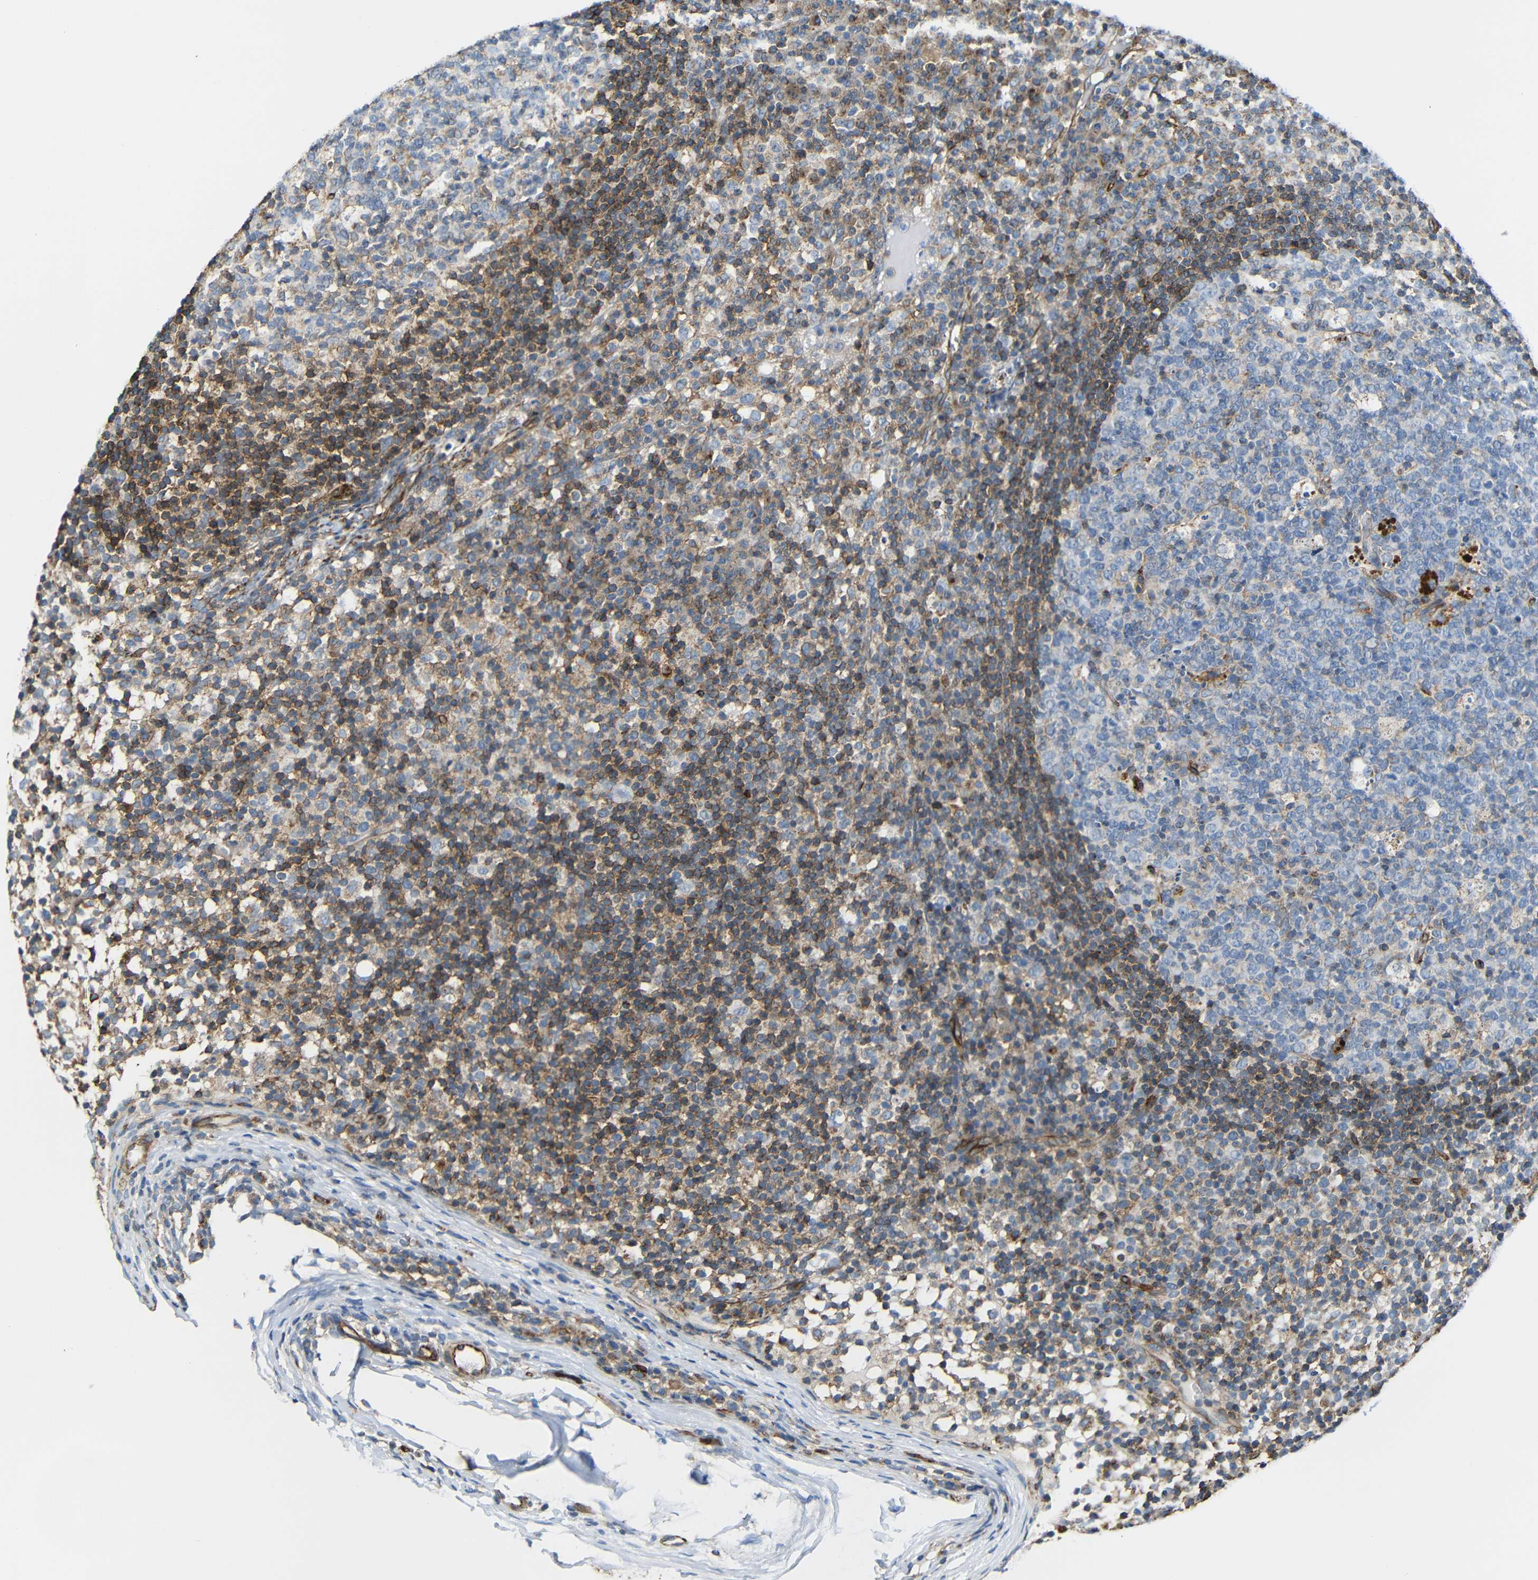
{"staining": {"intensity": "moderate", "quantity": "<25%", "location": "cytoplasmic/membranous"}, "tissue": "lymph node", "cell_type": "Germinal center cells", "image_type": "normal", "snomed": [{"axis": "morphology", "description": "Normal tissue, NOS"}, {"axis": "morphology", "description": "Inflammation, NOS"}, {"axis": "topography", "description": "Lymph node"}], "caption": "DAB immunohistochemical staining of unremarkable human lymph node exhibits moderate cytoplasmic/membranous protein staining in about <25% of germinal center cells.", "gene": "IGSF10", "patient": {"sex": "male", "age": 55}}